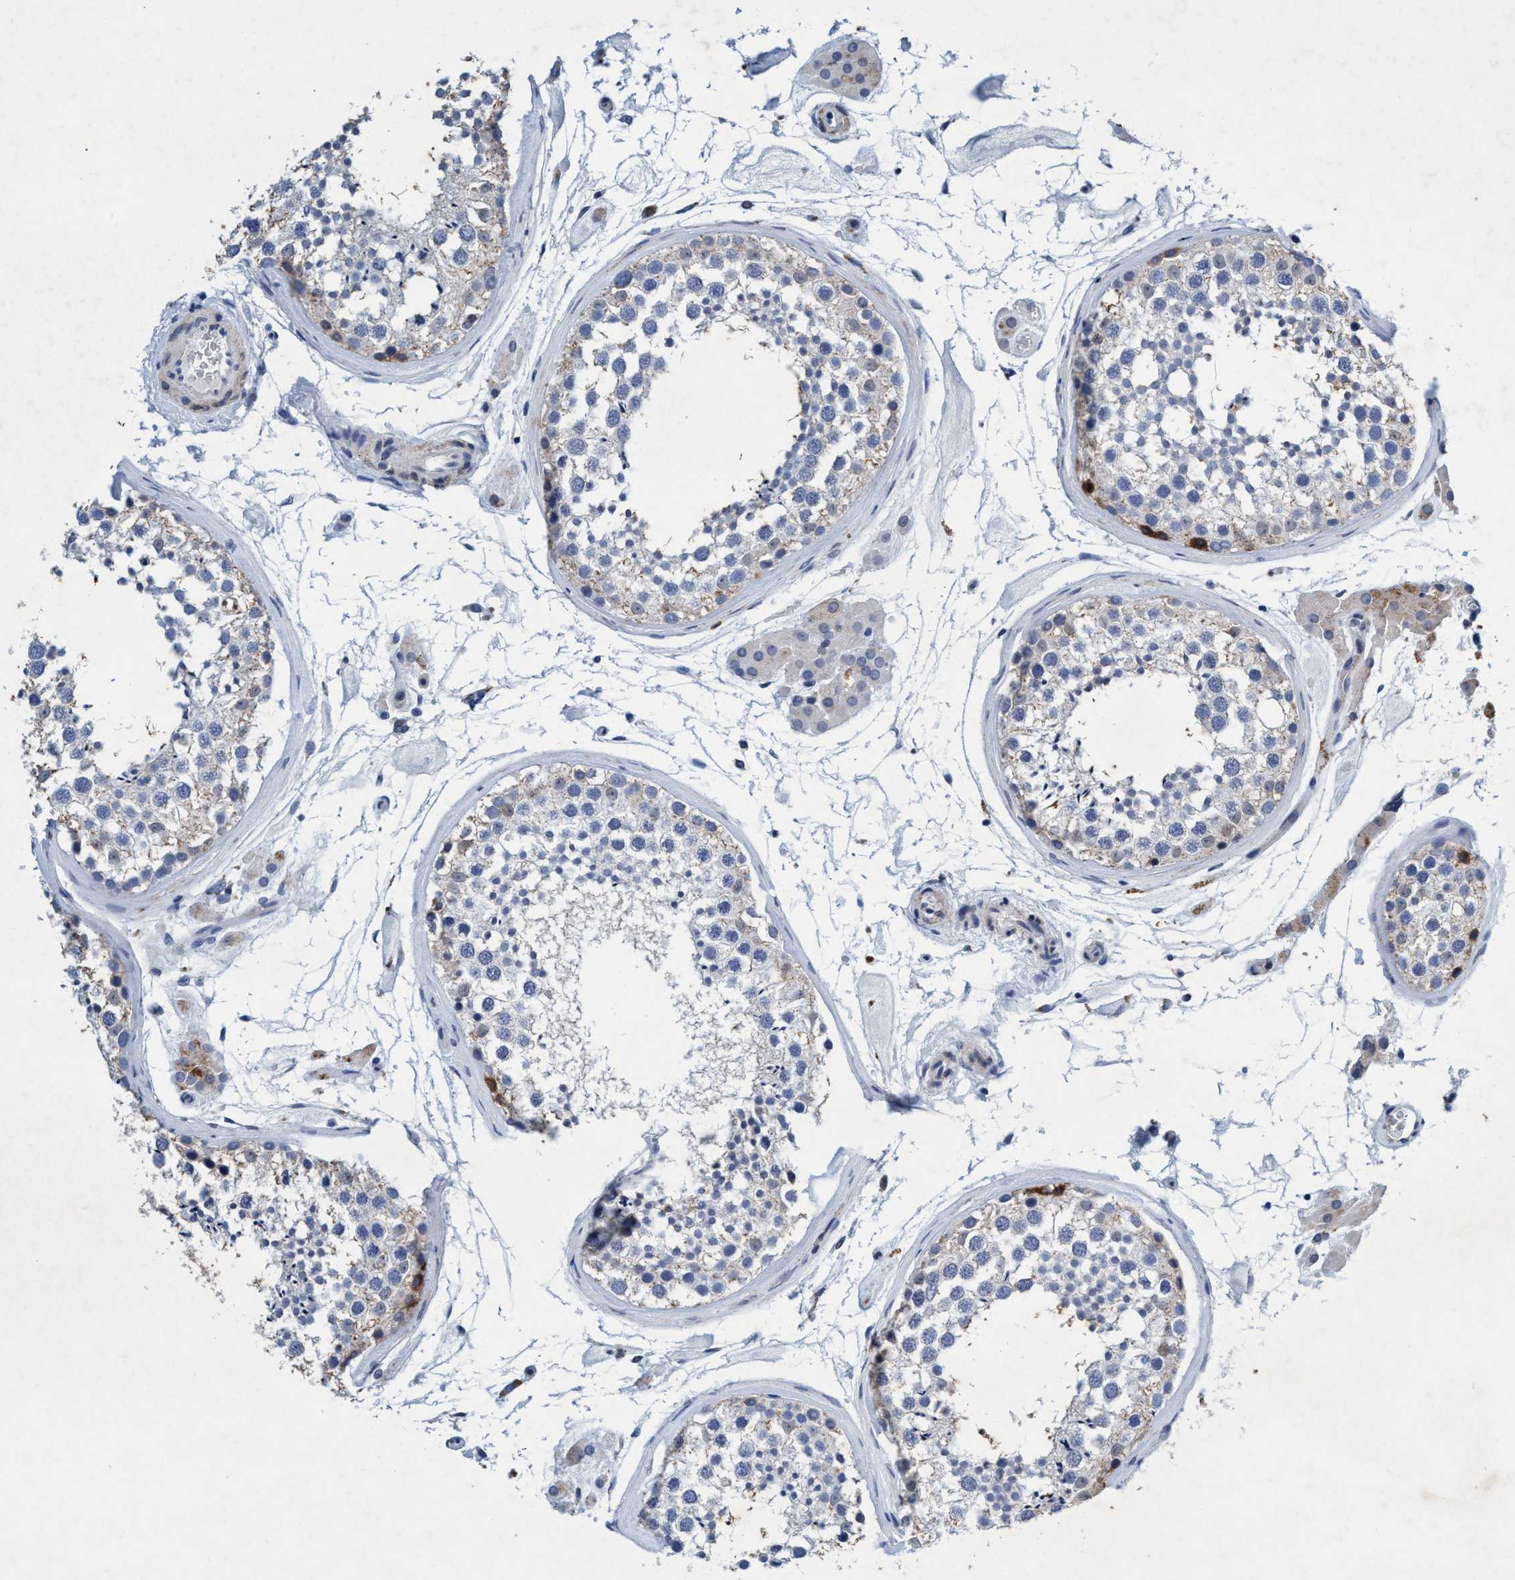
{"staining": {"intensity": "moderate", "quantity": "<25%", "location": "cytoplasmic/membranous"}, "tissue": "testis", "cell_type": "Cells in seminiferous ducts", "image_type": "normal", "snomed": [{"axis": "morphology", "description": "Normal tissue, NOS"}, {"axis": "topography", "description": "Testis"}], "caption": "Immunohistochemical staining of normal testis demonstrates low levels of moderate cytoplasmic/membranous staining in about <25% of cells in seminiferous ducts. The staining was performed using DAB (3,3'-diaminobenzidine) to visualize the protein expression in brown, while the nuclei were stained in blue with hematoxylin (Magnification: 20x).", "gene": "GRB14", "patient": {"sex": "male", "age": 46}}